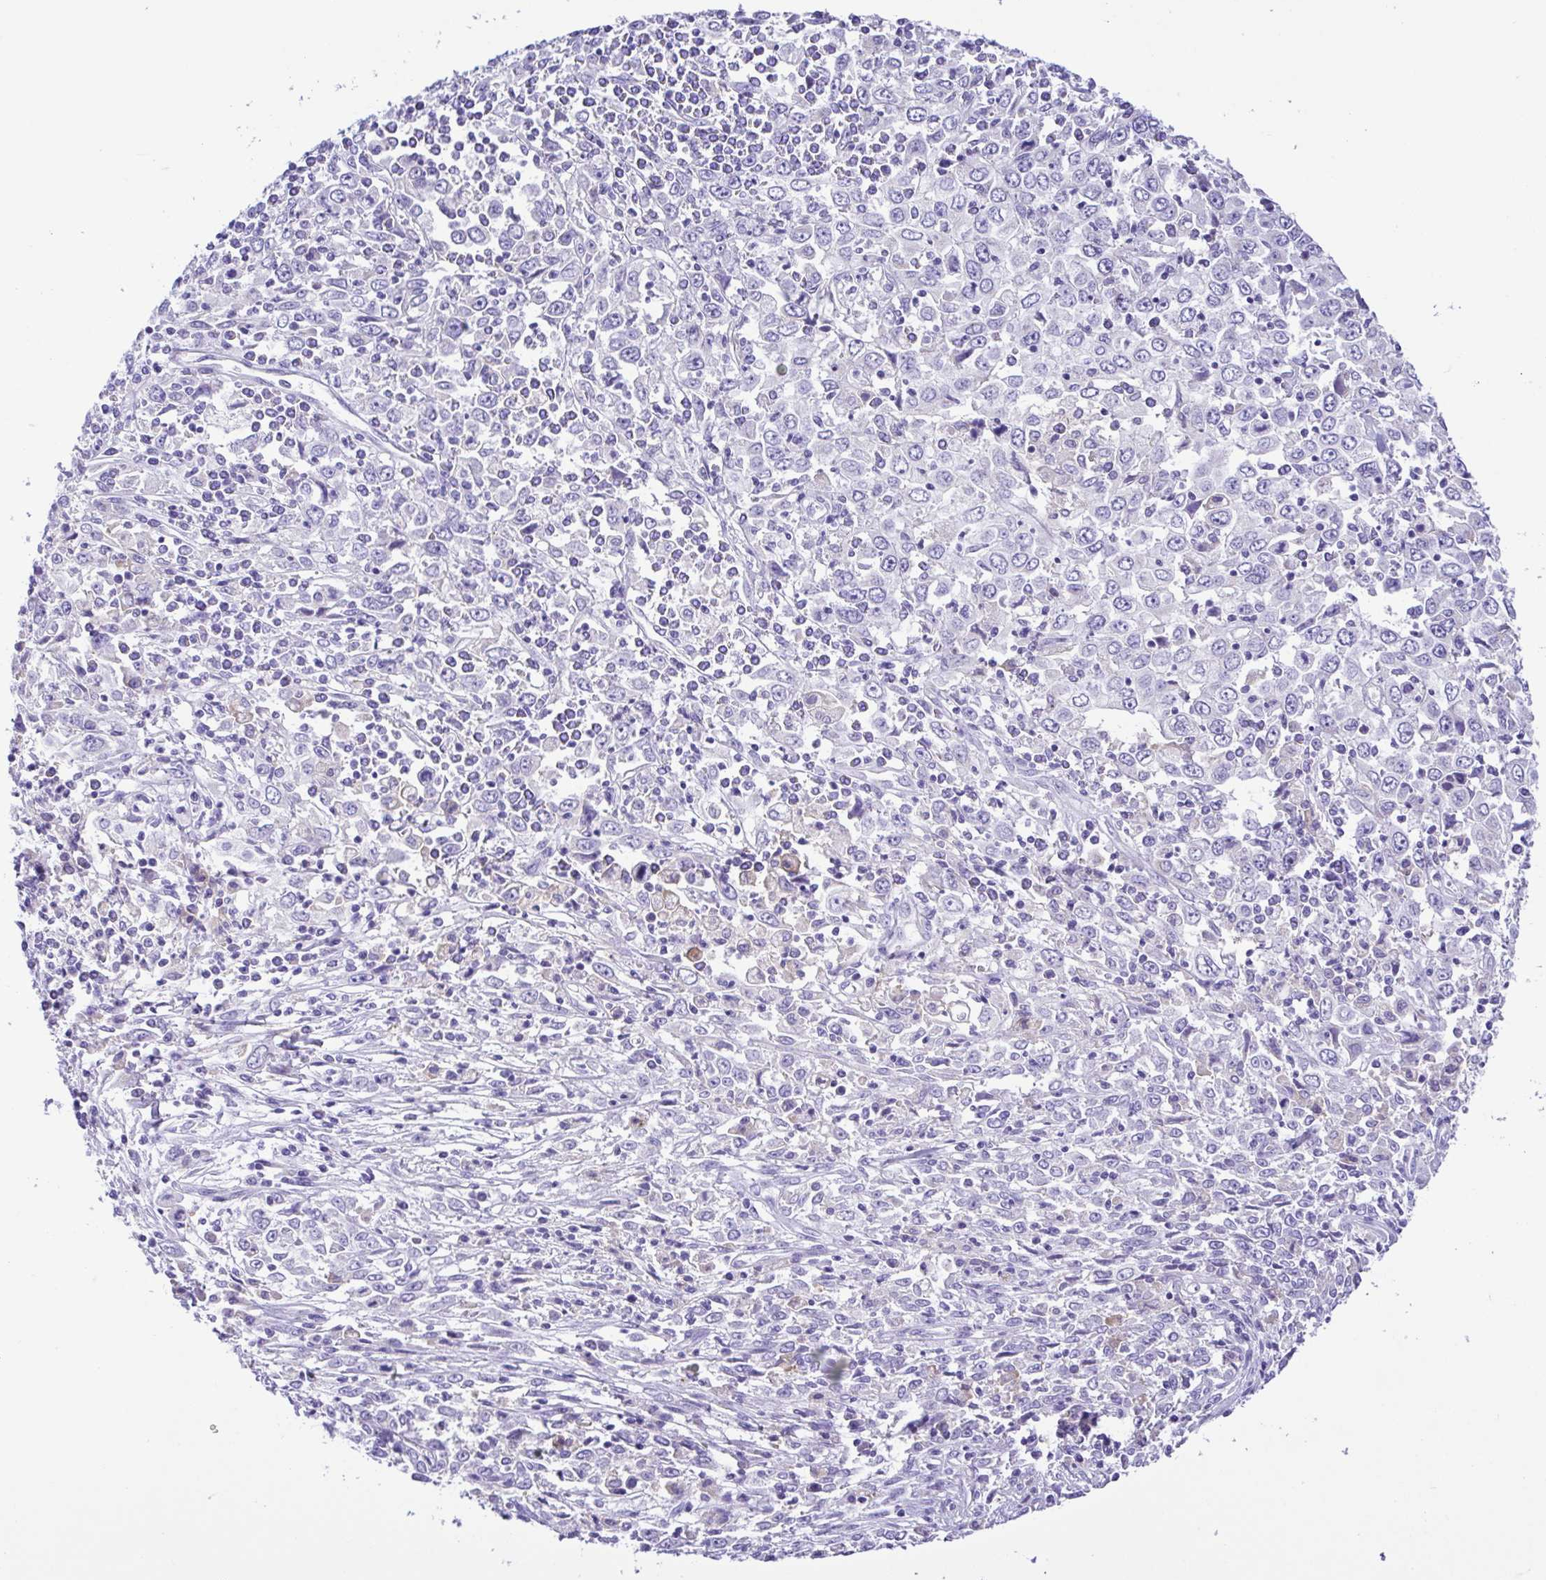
{"staining": {"intensity": "negative", "quantity": "none", "location": "none"}, "tissue": "cervical cancer", "cell_type": "Tumor cells", "image_type": "cancer", "snomed": [{"axis": "morphology", "description": "Adenocarcinoma, NOS"}, {"axis": "topography", "description": "Cervix"}], "caption": "This is a micrograph of IHC staining of cervical cancer (adenocarcinoma), which shows no positivity in tumor cells.", "gene": "CD72", "patient": {"sex": "female", "age": 40}}